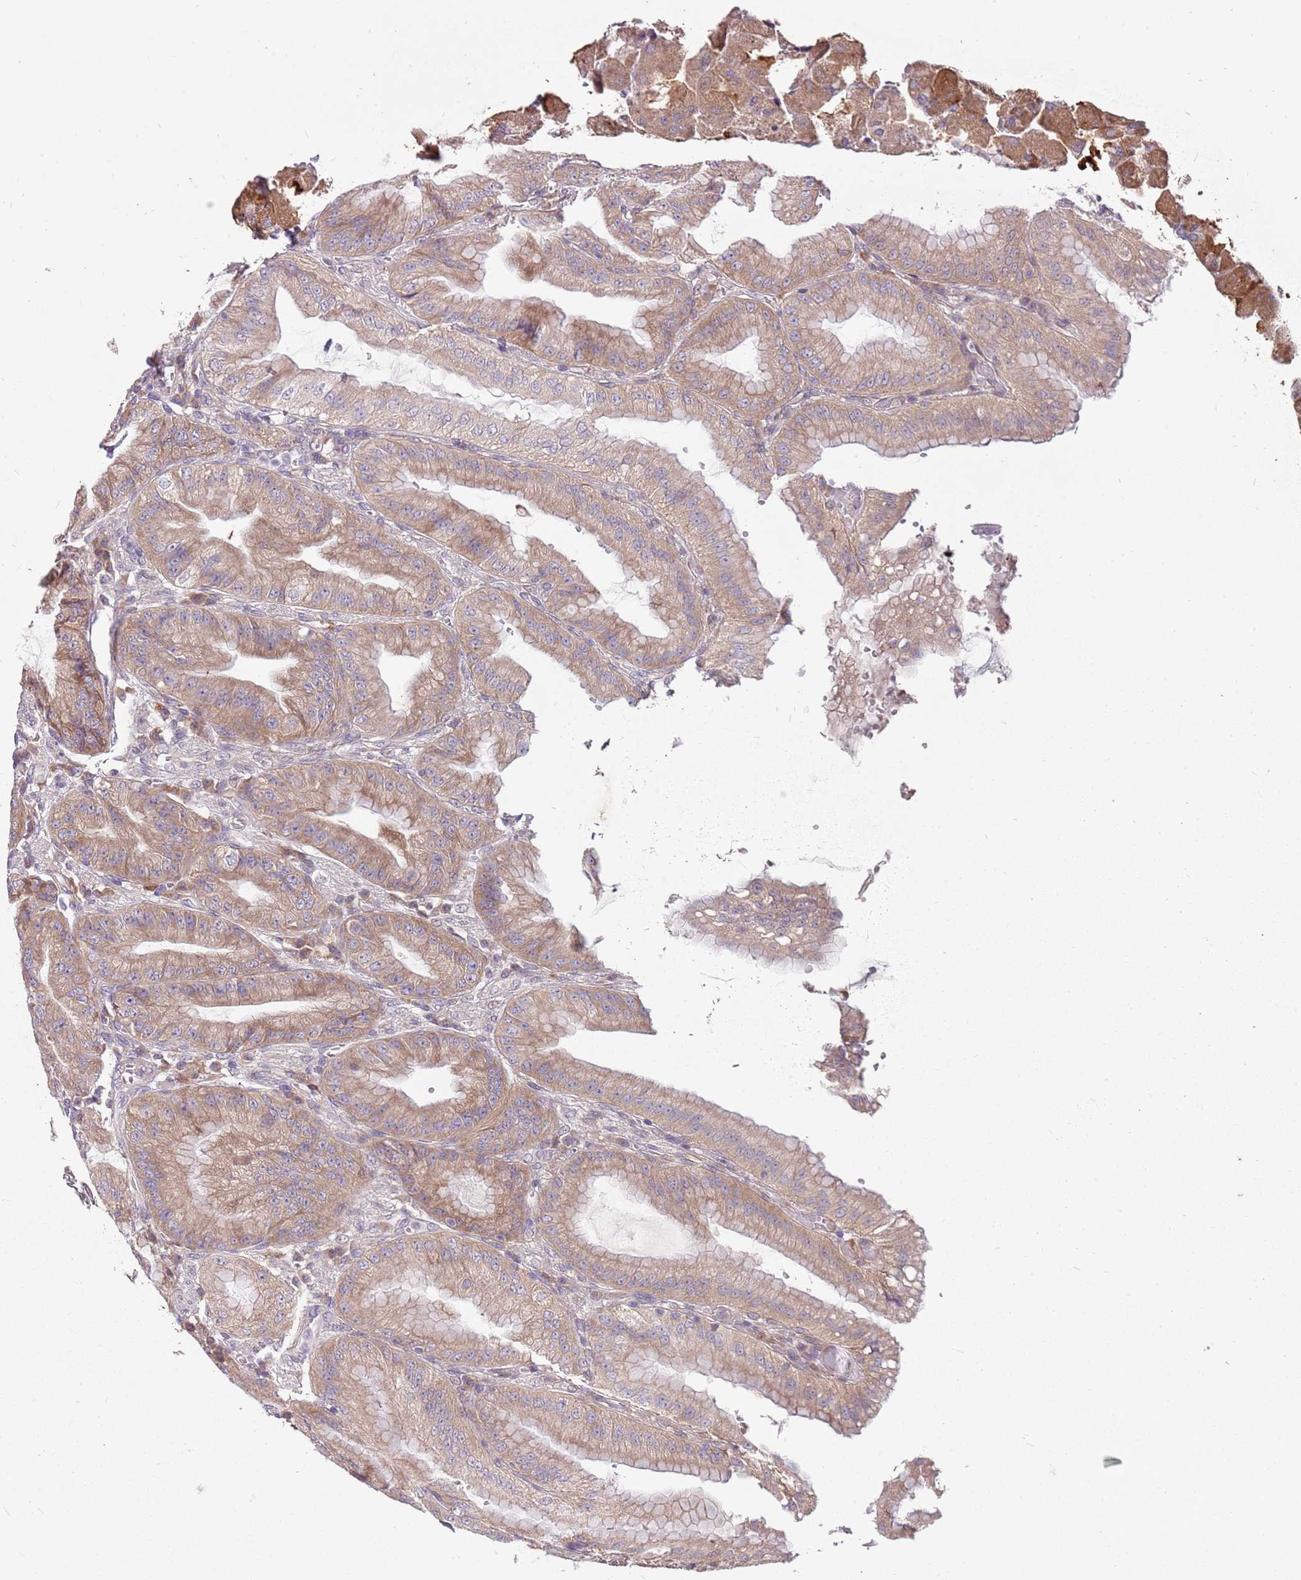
{"staining": {"intensity": "moderate", "quantity": "25%-75%", "location": "cytoplasmic/membranous"}, "tissue": "stomach", "cell_type": "Glandular cells", "image_type": "normal", "snomed": [{"axis": "morphology", "description": "Normal tissue, NOS"}, {"axis": "topography", "description": "Stomach, upper"}, {"axis": "topography", "description": "Stomach, lower"}], "caption": "A high-resolution micrograph shows immunohistochemistry staining of normal stomach, which shows moderate cytoplasmic/membranous staining in approximately 25%-75% of glandular cells. The staining was performed using DAB to visualize the protein expression in brown, while the nuclei were stained in blue with hematoxylin (Magnification: 20x).", "gene": "PPP1R27", "patient": {"sex": "male", "age": 71}}